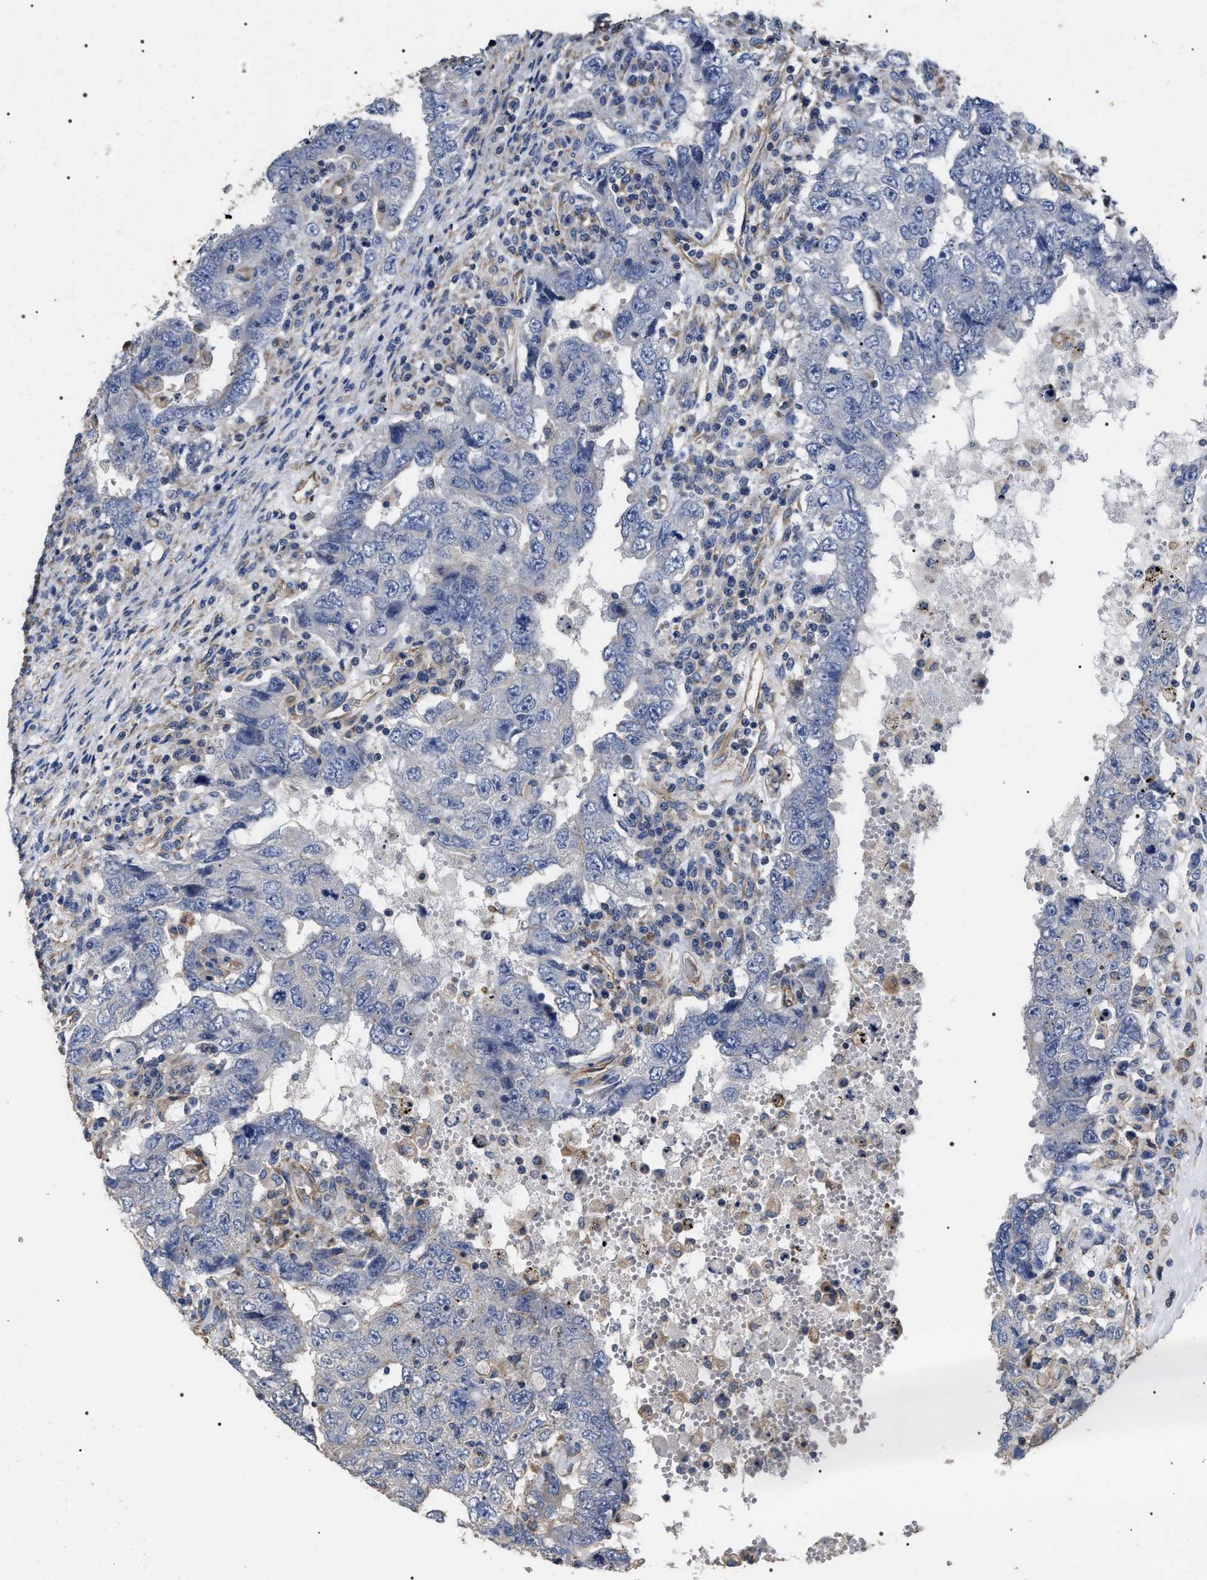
{"staining": {"intensity": "negative", "quantity": "none", "location": "none"}, "tissue": "testis cancer", "cell_type": "Tumor cells", "image_type": "cancer", "snomed": [{"axis": "morphology", "description": "Carcinoma, Embryonal, NOS"}, {"axis": "topography", "description": "Testis"}], "caption": "The histopathology image exhibits no staining of tumor cells in testis cancer. (IHC, brightfield microscopy, high magnification).", "gene": "TSPAN33", "patient": {"sex": "male", "age": 26}}